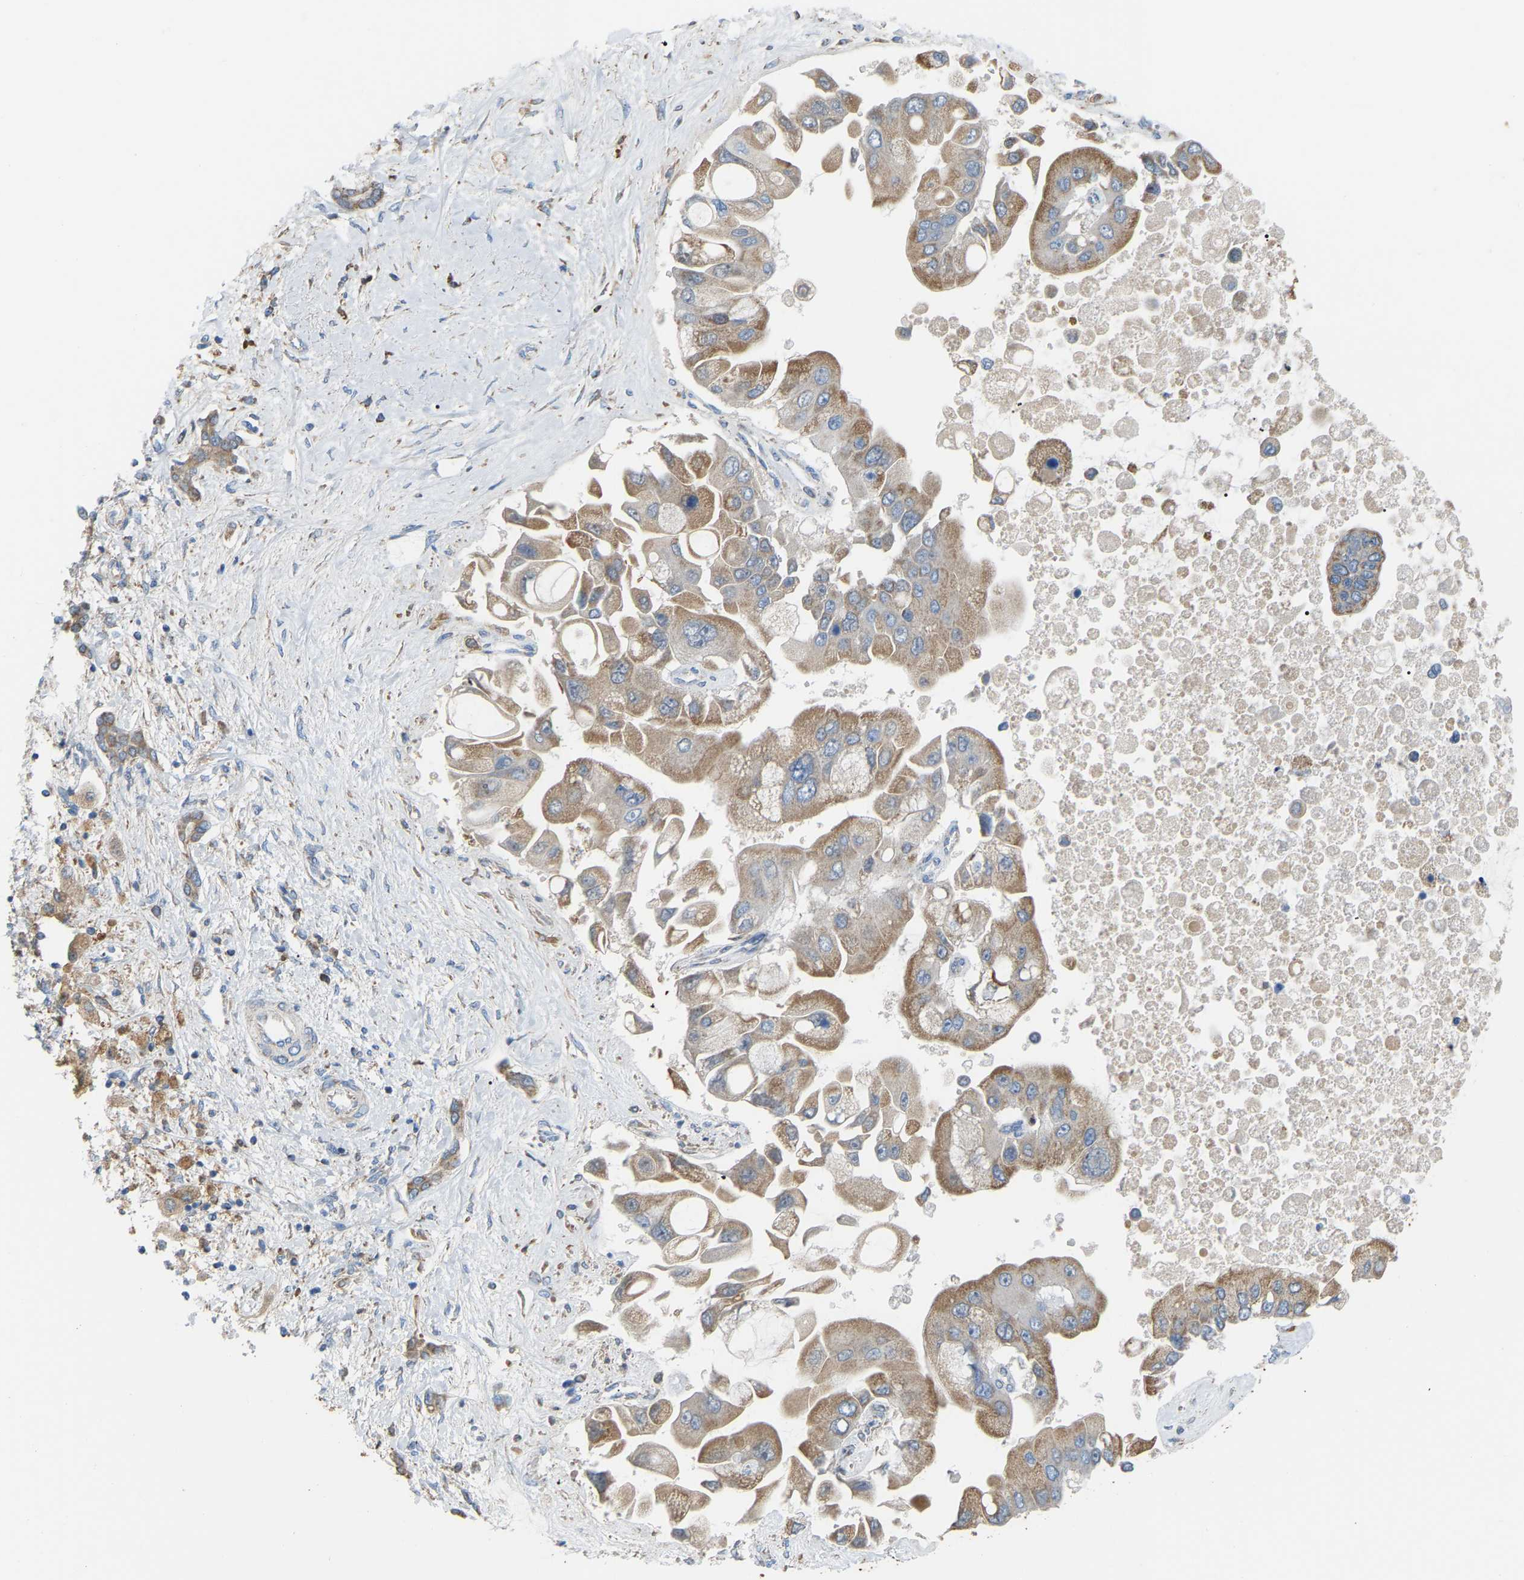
{"staining": {"intensity": "moderate", "quantity": ">75%", "location": "cytoplasmic/membranous"}, "tissue": "liver cancer", "cell_type": "Tumor cells", "image_type": "cancer", "snomed": [{"axis": "morphology", "description": "Cholangiocarcinoma"}, {"axis": "topography", "description": "Liver"}], "caption": "A brown stain labels moderate cytoplasmic/membranous expression of a protein in human cholangiocarcinoma (liver) tumor cells.", "gene": "CROT", "patient": {"sex": "male", "age": 50}}